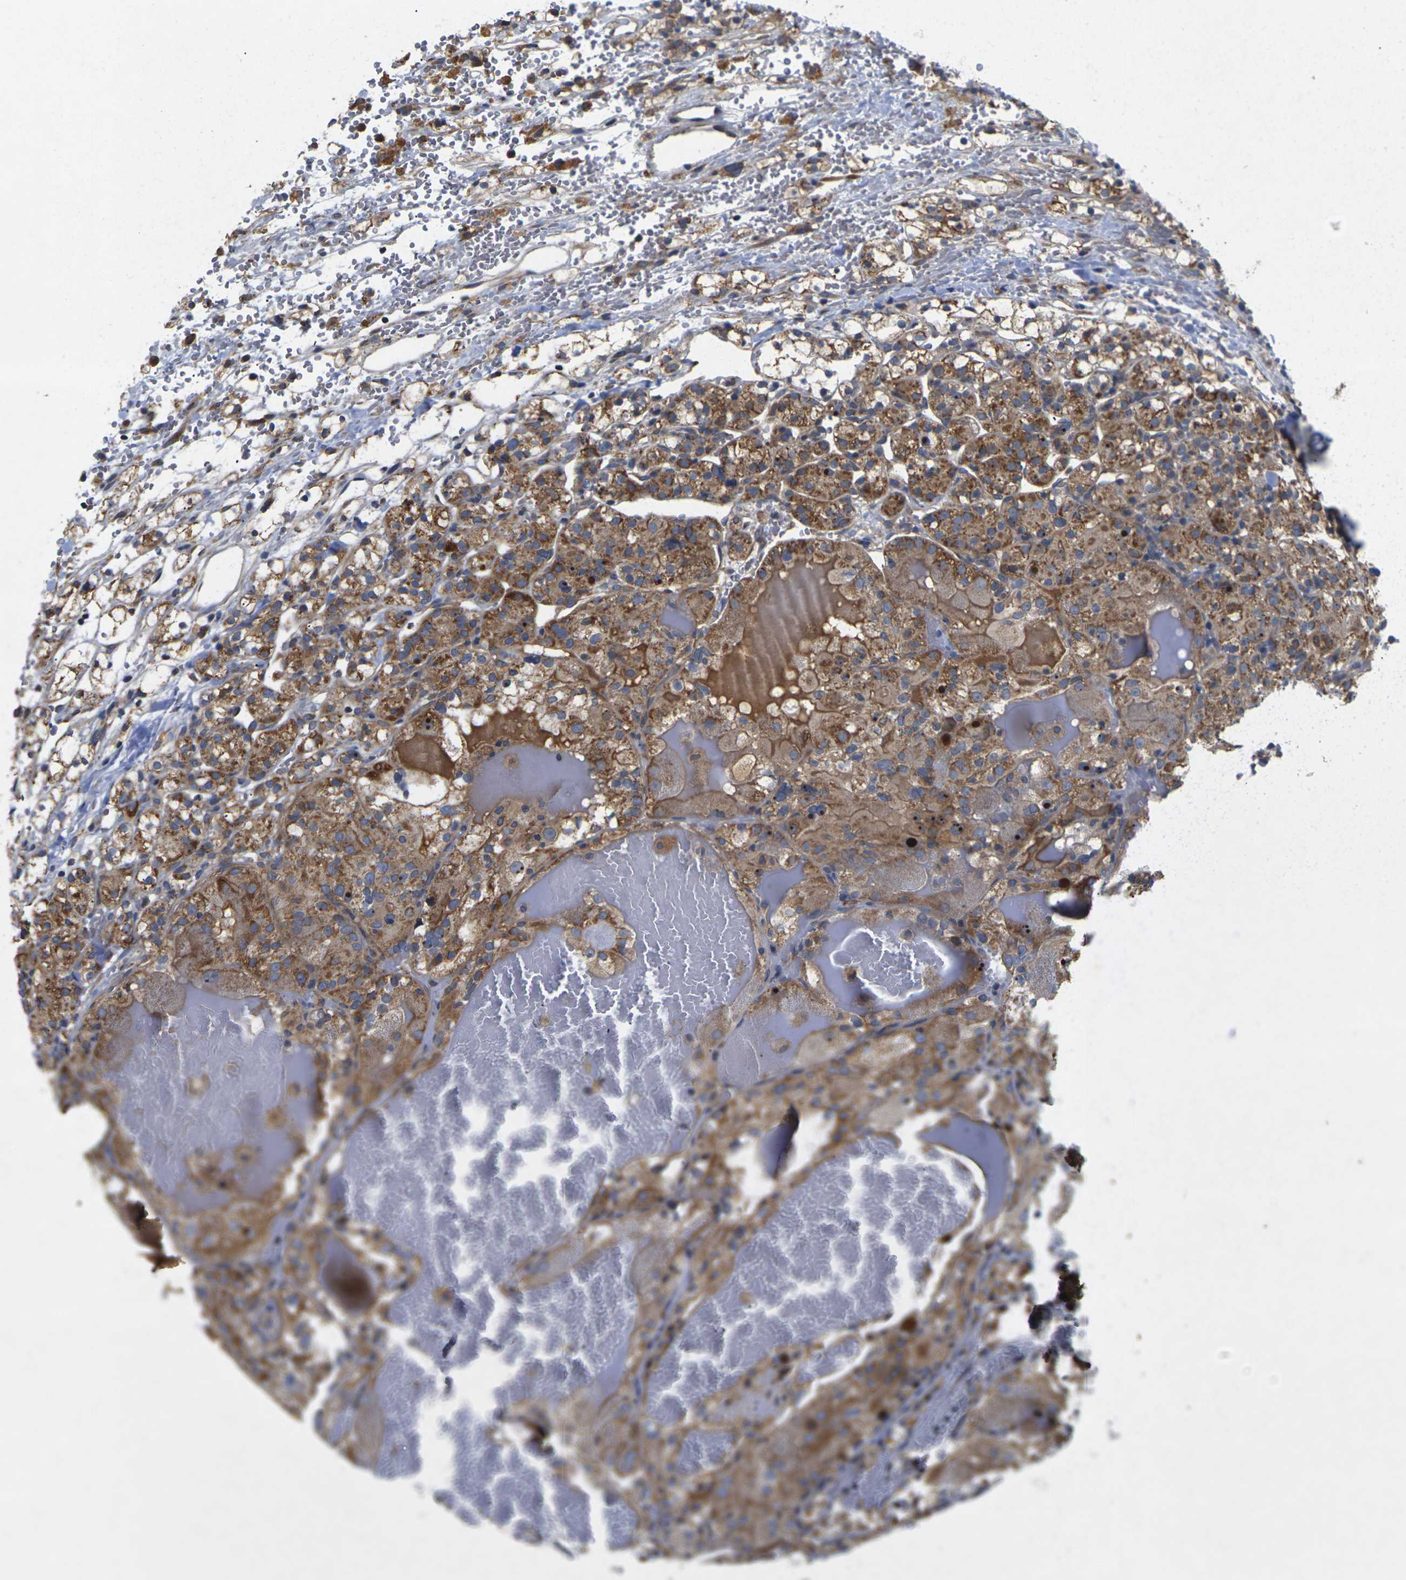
{"staining": {"intensity": "moderate", "quantity": "25%-75%", "location": "cytoplasmic/membranous"}, "tissue": "renal cancer", "cell_type": "Tumor cells", "image_type": "cancer", "snomed": [{"axis": "morphology", "description": "Adenocarcinoma, NOS"}, {"axis": "topography", "description": "Kidney"}], "caption": "About 25%-75% of tumor cells in human renal adenocarcinoma reveal moderate cytoplasmic/membranous protein expression as visualized by brown immunohistochemical staining.", "gene": "KIF1B", "patient": {"sex": "male", "age": 61}}